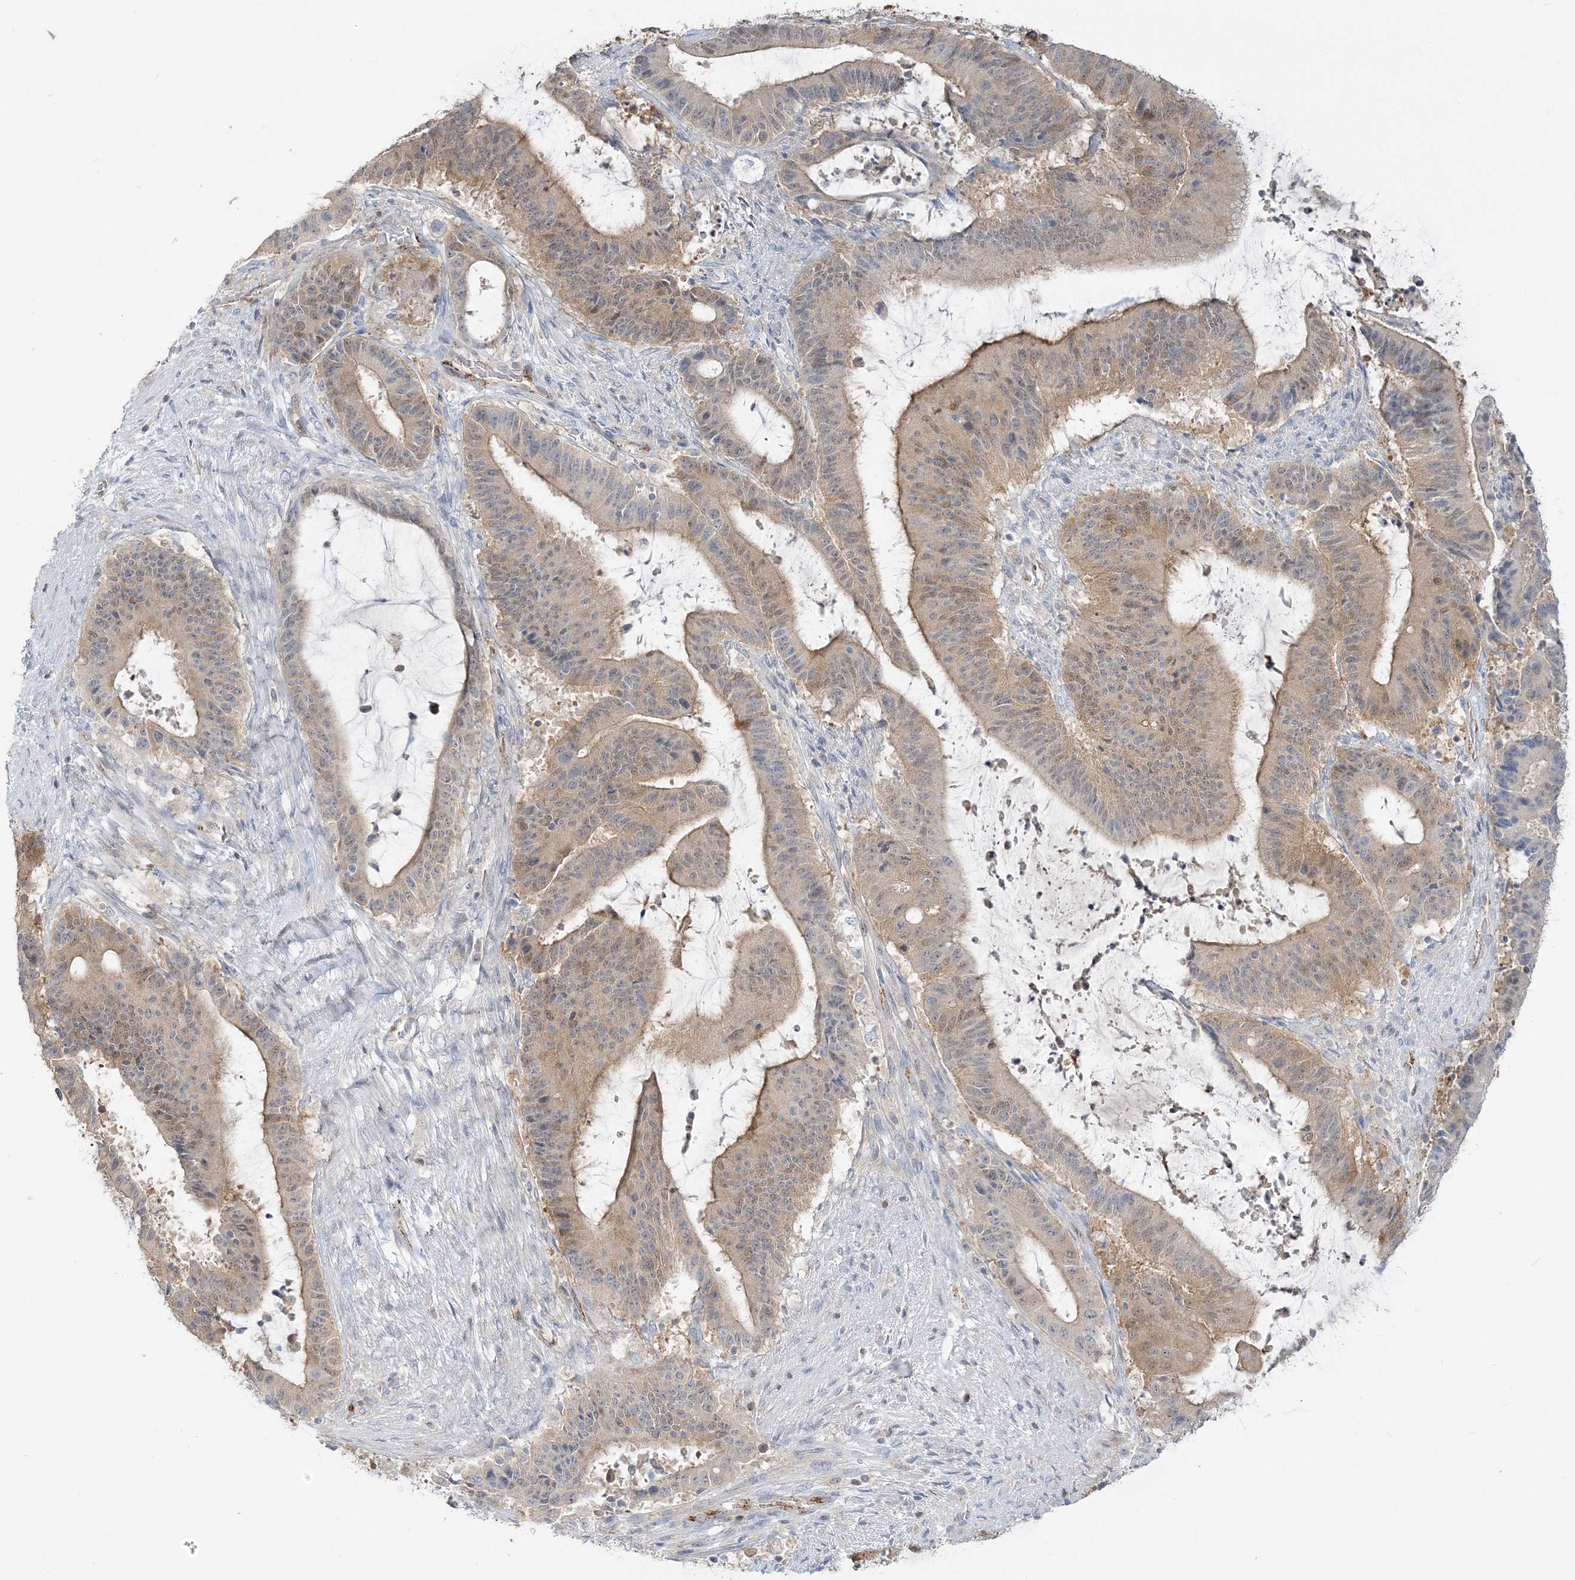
{"staining": {"intensity": "weak", "quantity": ">75%", "location": "cytoplasmic/membranous,nuclear"}, "tissue": "liver cancer", "cell_type": "Tumor cells", "image_type": "cancer", "snomed": [{"axis": "morphology", "description": "Normal tissue, NOS"}, {"axis": "morphology", "description": "Cholangiocarcinoma"}, {"axis": "topography", "description": "Liver"}, {"axis": "topography", "description": "Peripheral nerve tissue"}], "caption": "Brown immunohistochemical staining in human liver cancer (cholangiocarcinoma) shows weak cytoplasmic/membranous and nuclear staining in approximately >75% of tumor cells. Nuclei are stained in blue.", "gene": "INPP1", "patient": {"sex": "female", "age": 73}}